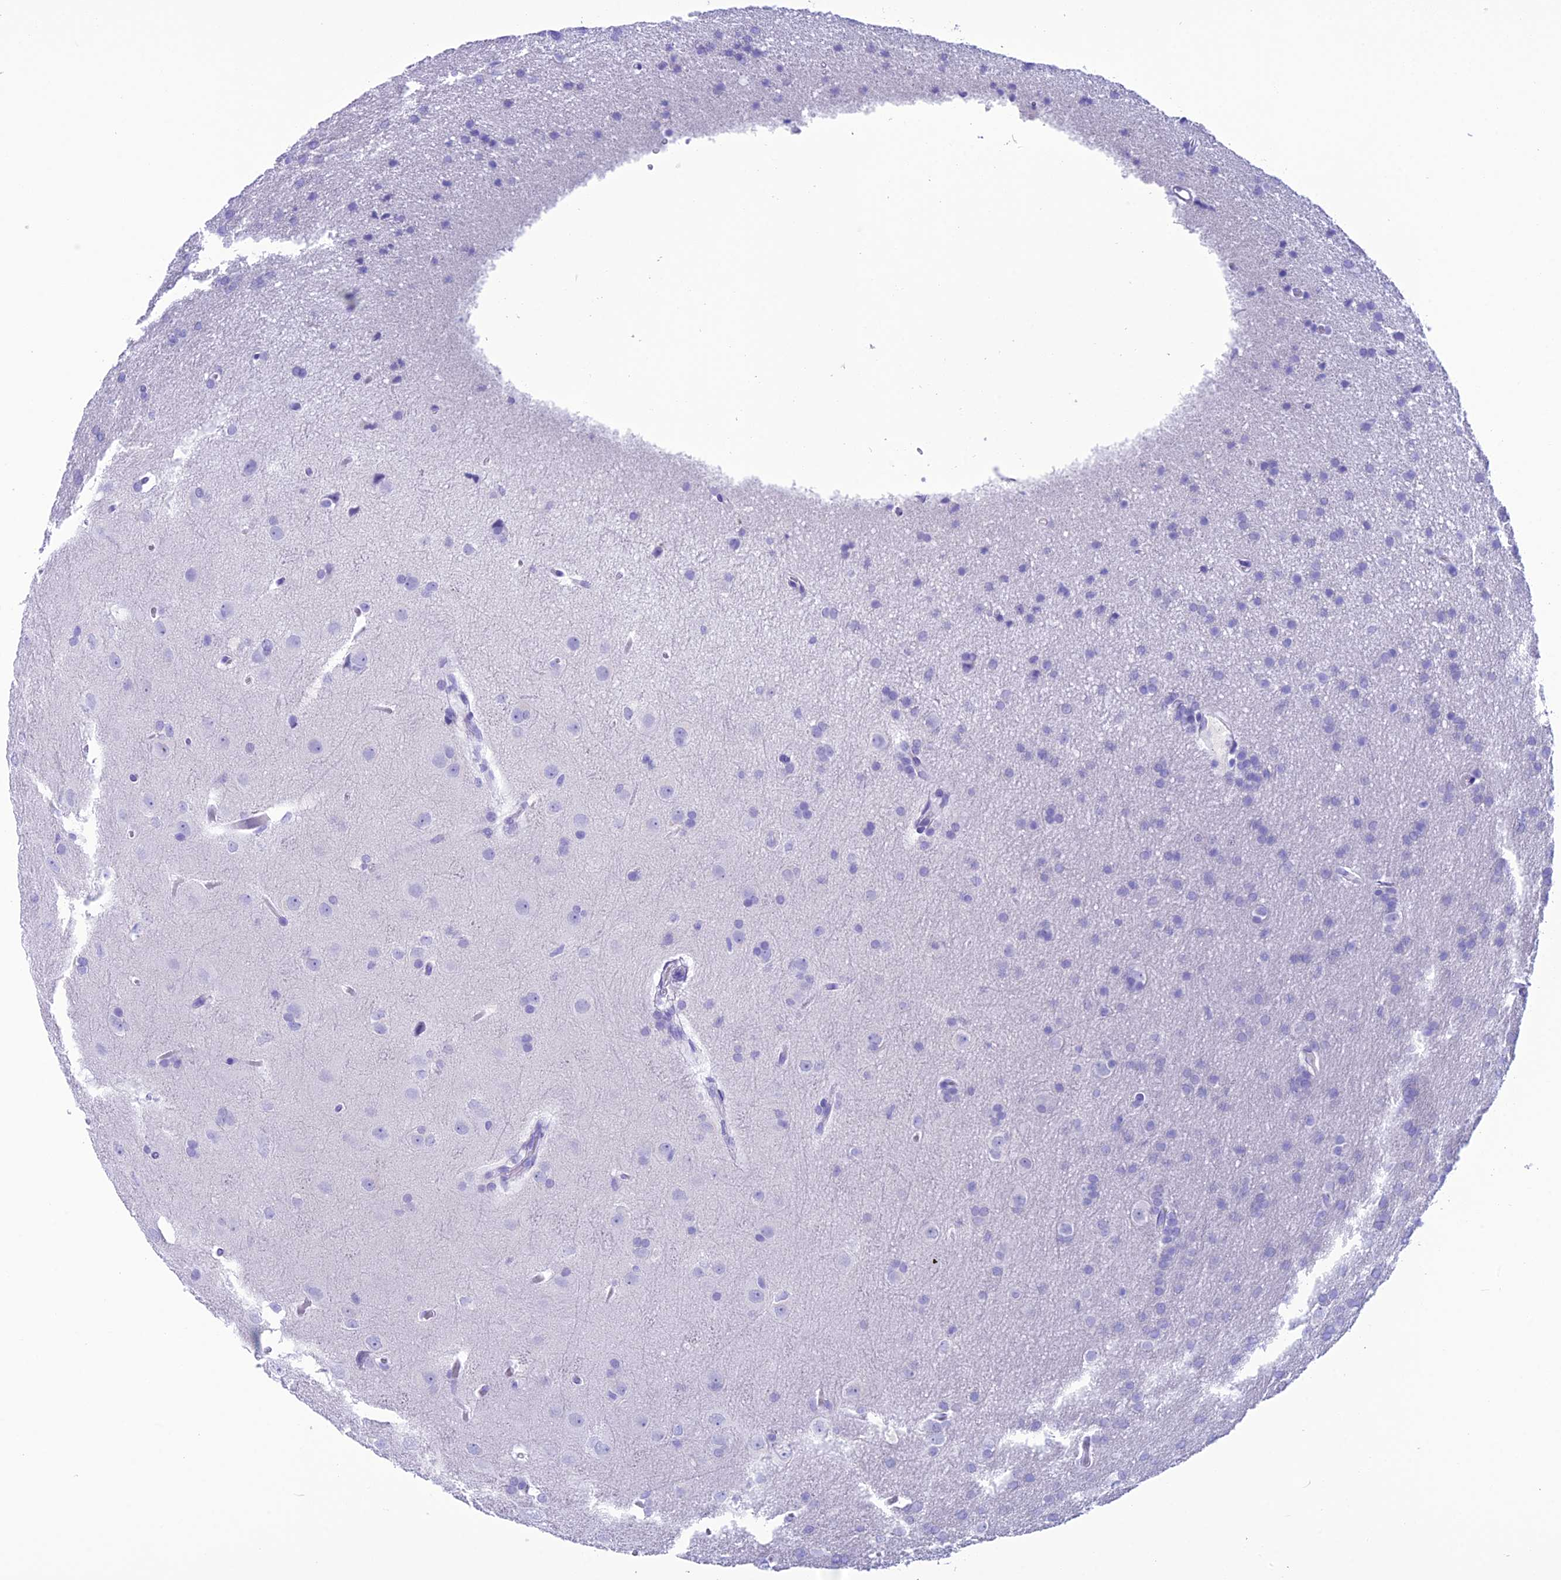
{"staining": {"intensity": "negative", "quantity": "none", "location": "none"}, "tissue": "glioma", "cell_type": "Tumor cells", "image_type": "cancer", "snomed": [{"axis": "morphology", "description": "Glioma, malignant, Low grade"}, {"axis": "topography", "description": "Brain"}], "caption": "Protein analysis of malignant glioma (low-grade) exhibits no significant expression in tumor cells.", "gene": "TRAM1L1", "patient": {"sex": "female", "age": 32}}